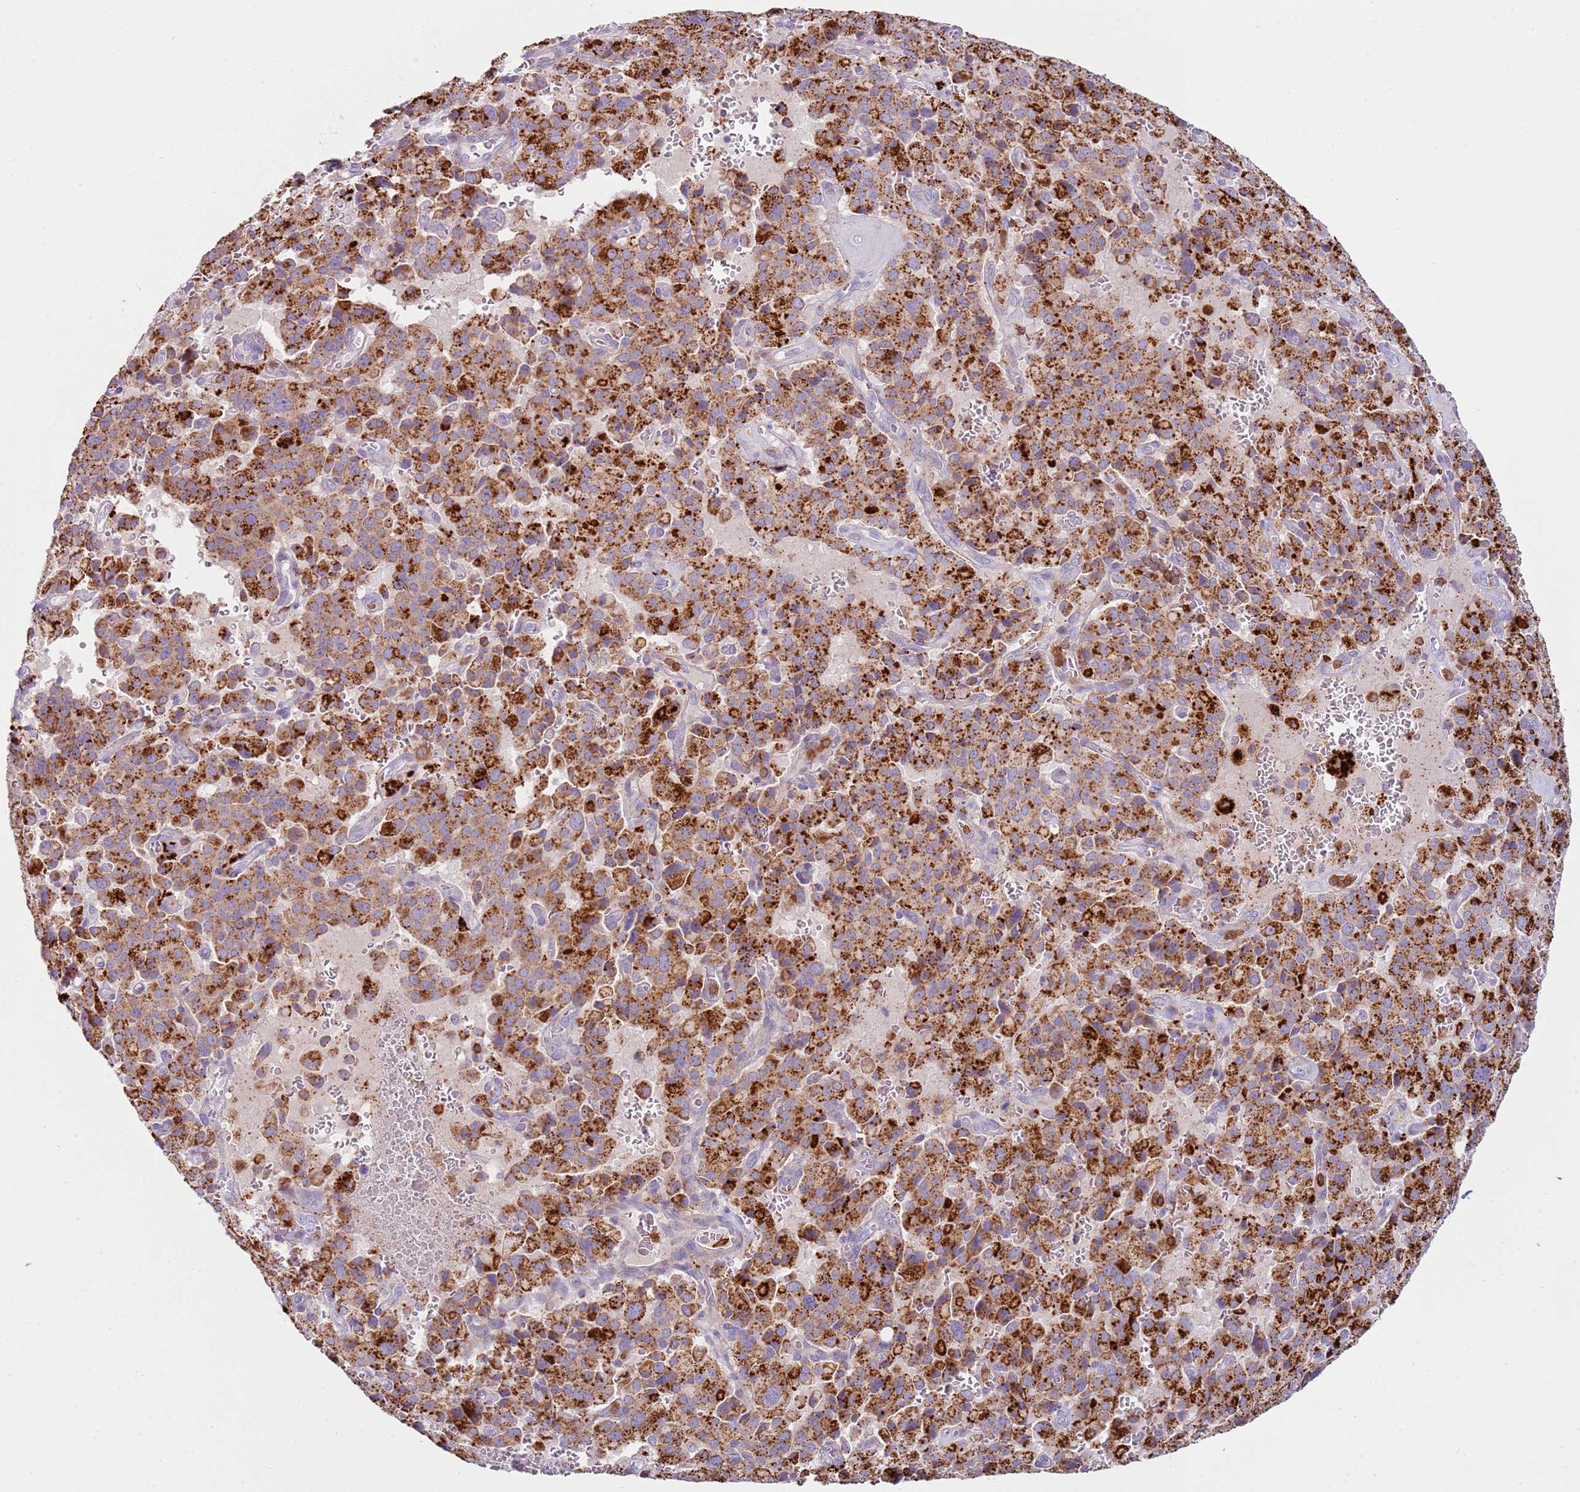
{"staining": {"intensity": "strong", "quantity": ">75%", "location": "cytoplasmic/membranous"}, "tissue": "pancreatic cancer", "cell_type": "Tumor cells", "image_type": "cancer", "snomed": [{"axis": "morphology", "description": "Adenocarcinoma, NOS"}, {"axis": "topography", "description": "Pancreas"}], "caption": "The histopathology image shows a brown stain indicating the presence of a protein in the cytoplasmic/membranous of tumor cells in pancreatic cancer.", "gene": "TTPAL", "patient": {"sex": "male", "age": 65}}